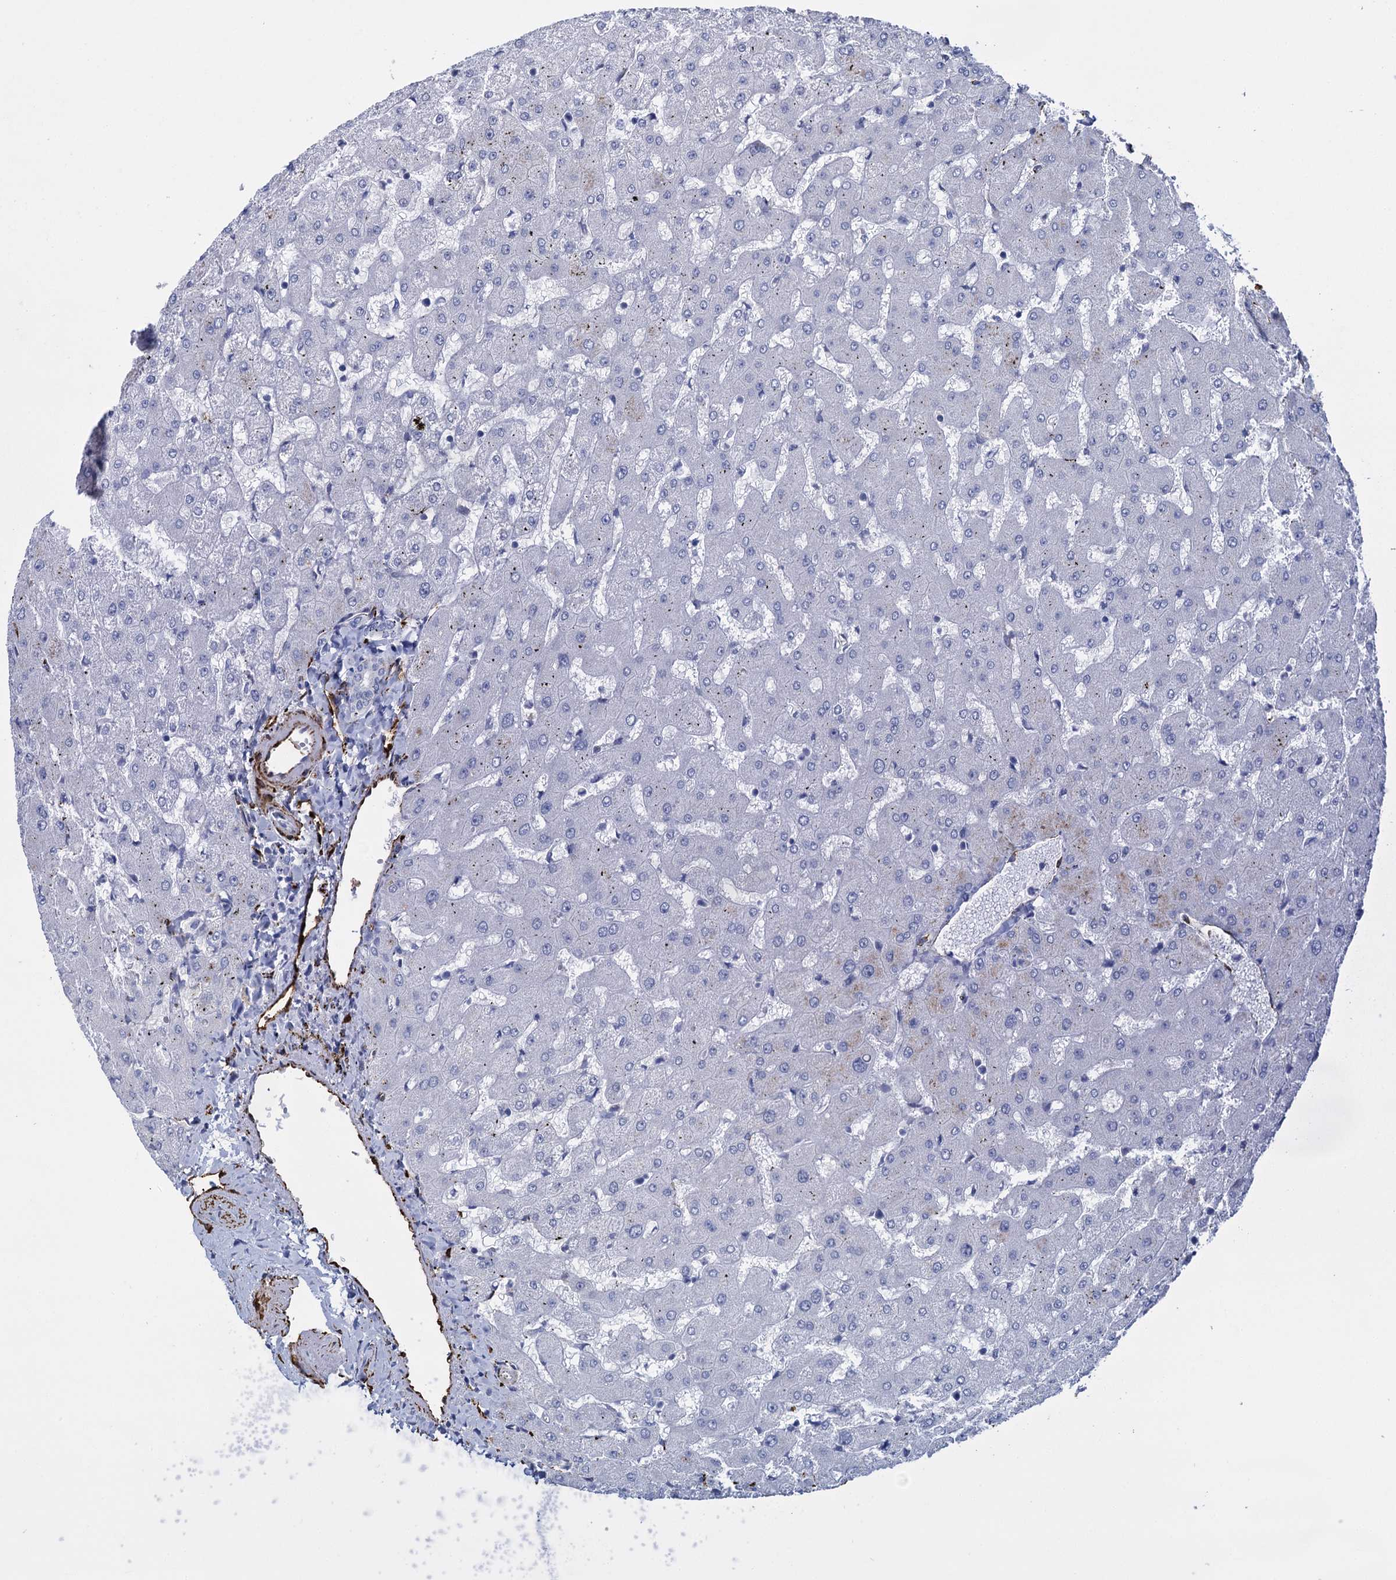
{"staining": {"intensity": "negative", "quantity": "none", "location": "none"}, "tissue": "liver", "cell_type": "Cholangiocytes", "image_type": "normal", "snomed": [{"axis": "morphology", "description": "Normal tissue, NOS"}, {"axis": "topography", "description": "Liver"}], "caption": "Photomicrograph shows no protein positivity in cholangiocytes of unremarkable liver. Nuclei are stained in blue.", "gene": "SNCG", "patient": {"sex": "female", "age": 63}}